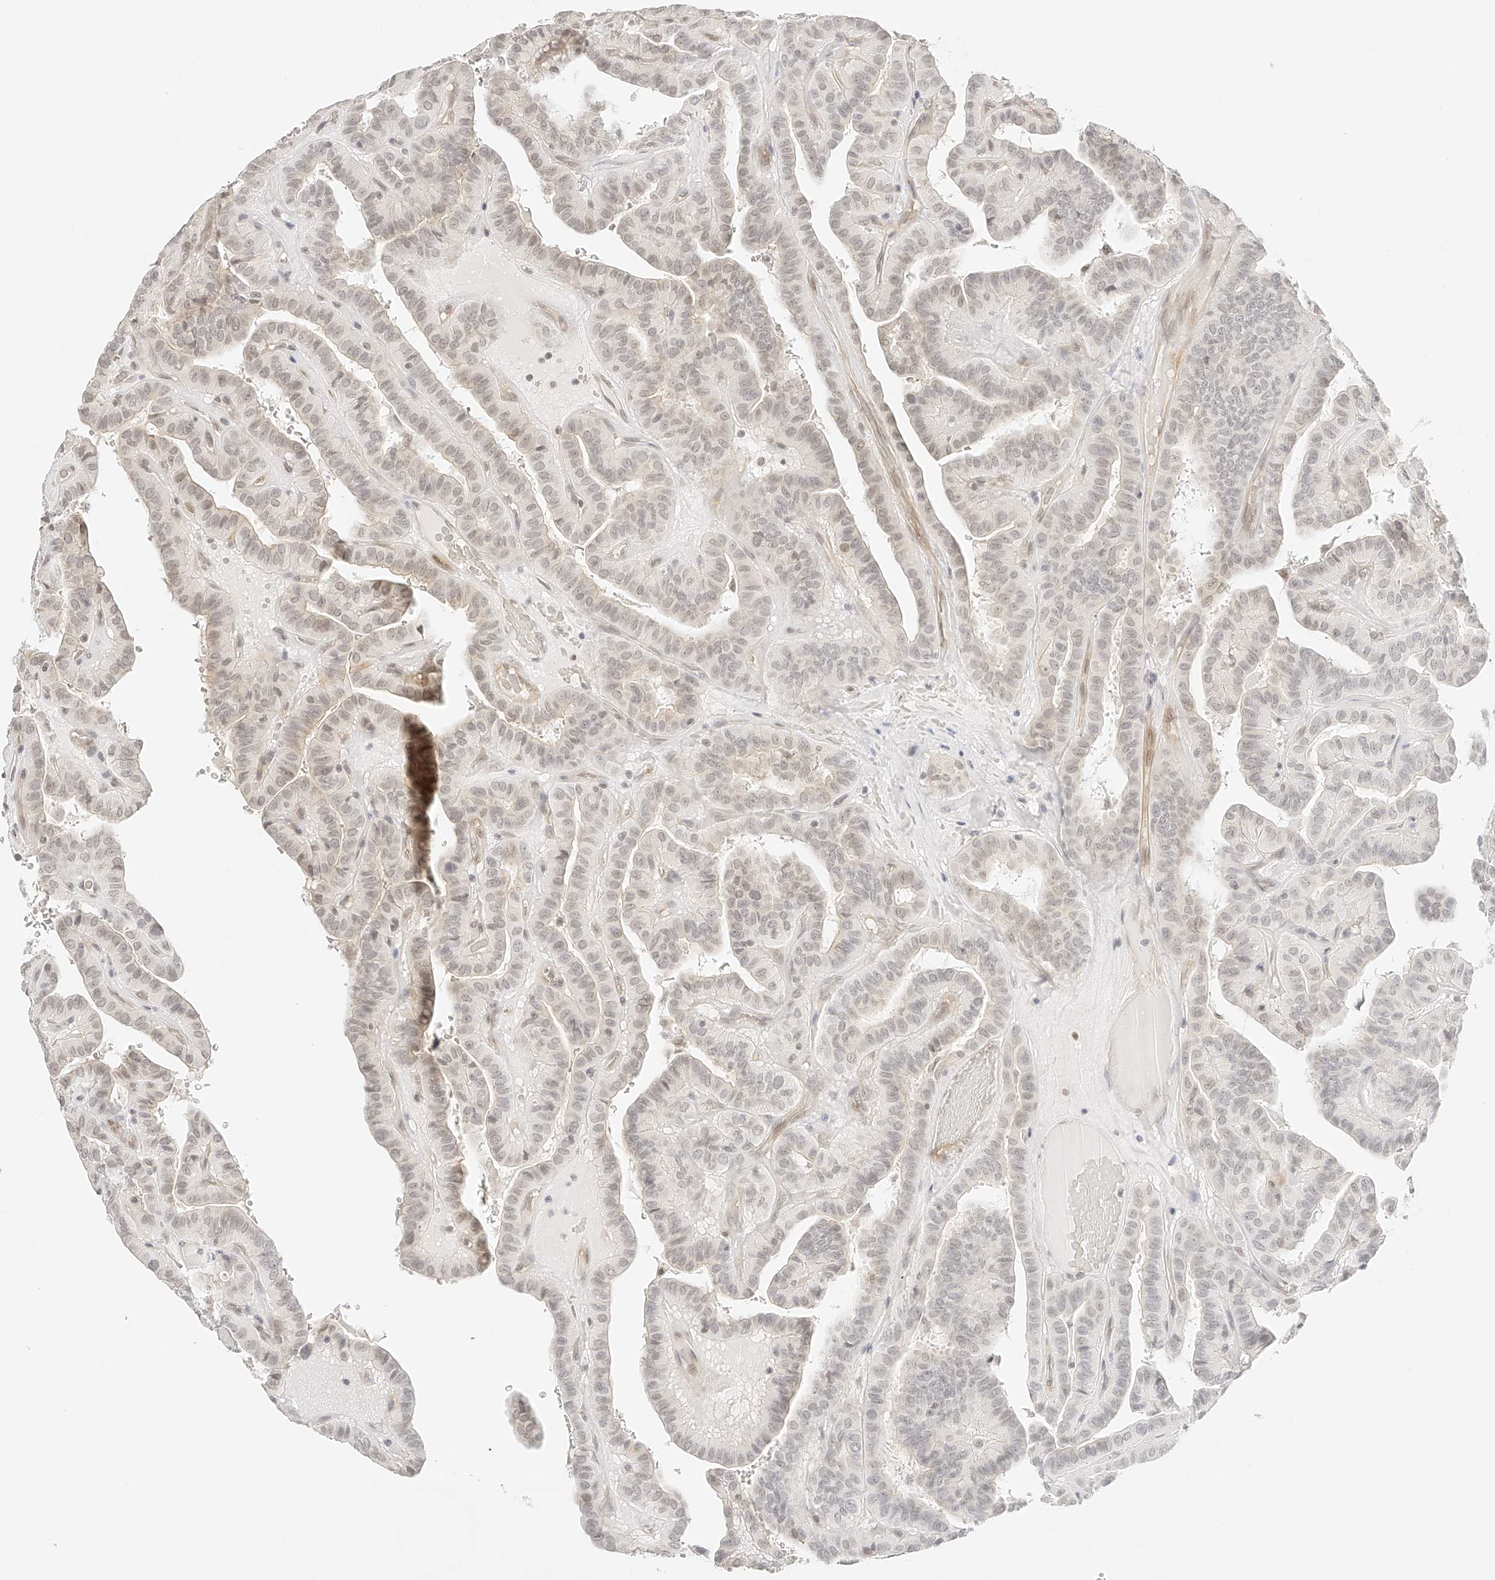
{"staining": {"intensity": "weak", "quantity": "<25%", "location": "cytoplasmic/membranous"}, "tissue": "thyroid cancer", "cell_type": "Tumor cells", "image_type": "cancer", "snomed": [{"axis": "morphology", "description": "Papillary adenocarcinoma, NOS"}, {"axis": "topography", "description": "Thyroid gland"}], "caption": "An image of human thyroid cancer is negative for staining in tumor cells.", "gene": "ZFP69", "patient": {"sex": "male", "age": 77}}